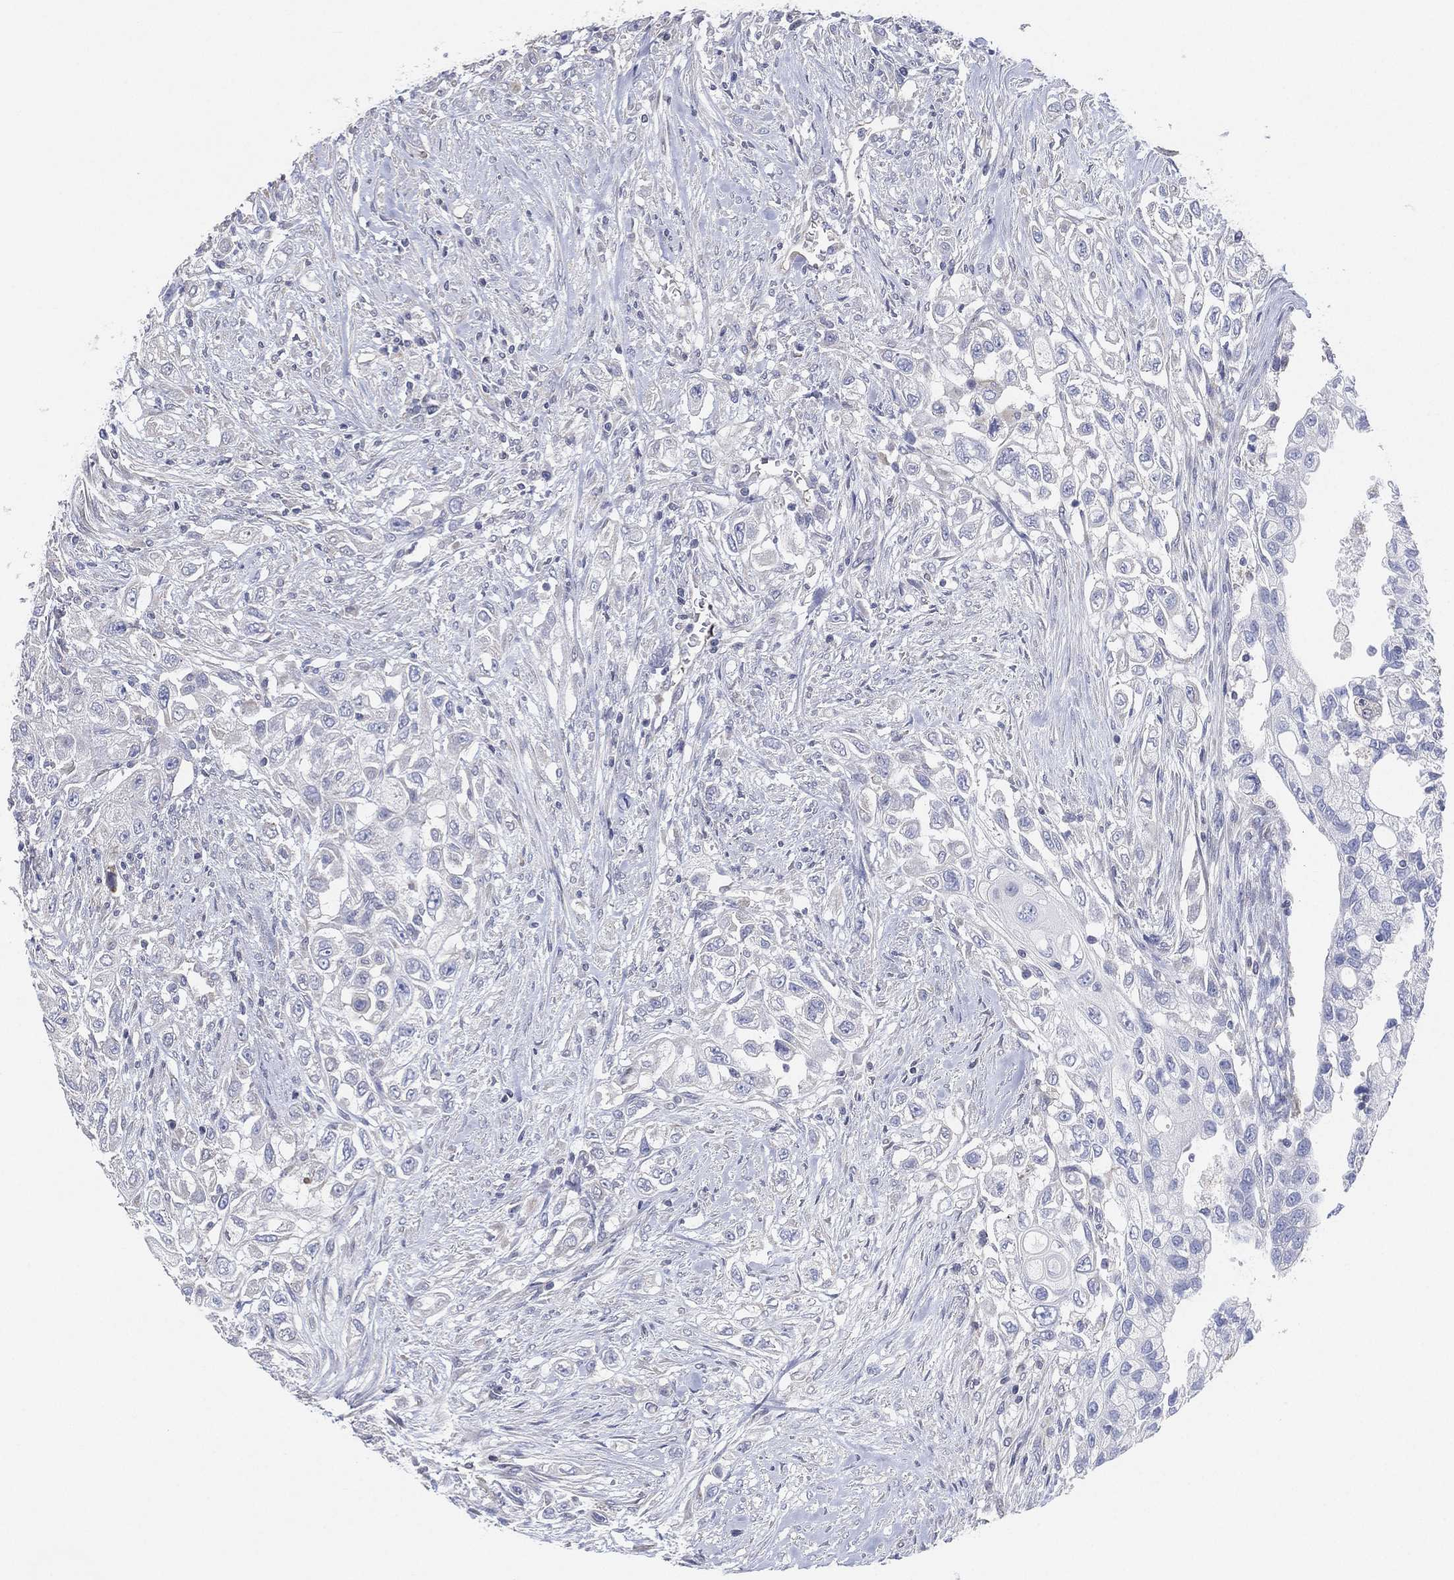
{"staining": {"intensity": "negative", "quantity": "none", "location": "none"}, "tissue": "urothelial cancer", "cell_type": "Tumor cells", "image_type": "cancer", "snomed": [{"axis": "morphology", "description": "Urothelial carcinoma, High grade"}, {"axis": "topography", "description": "Urinary bladder"}], "caption": "Immunohistochemical staining of human urothelial cancer exhibits no significant expression in tumor cells.", "gene": "CFTR", "patient": {"sex": "female", "age": 56}}